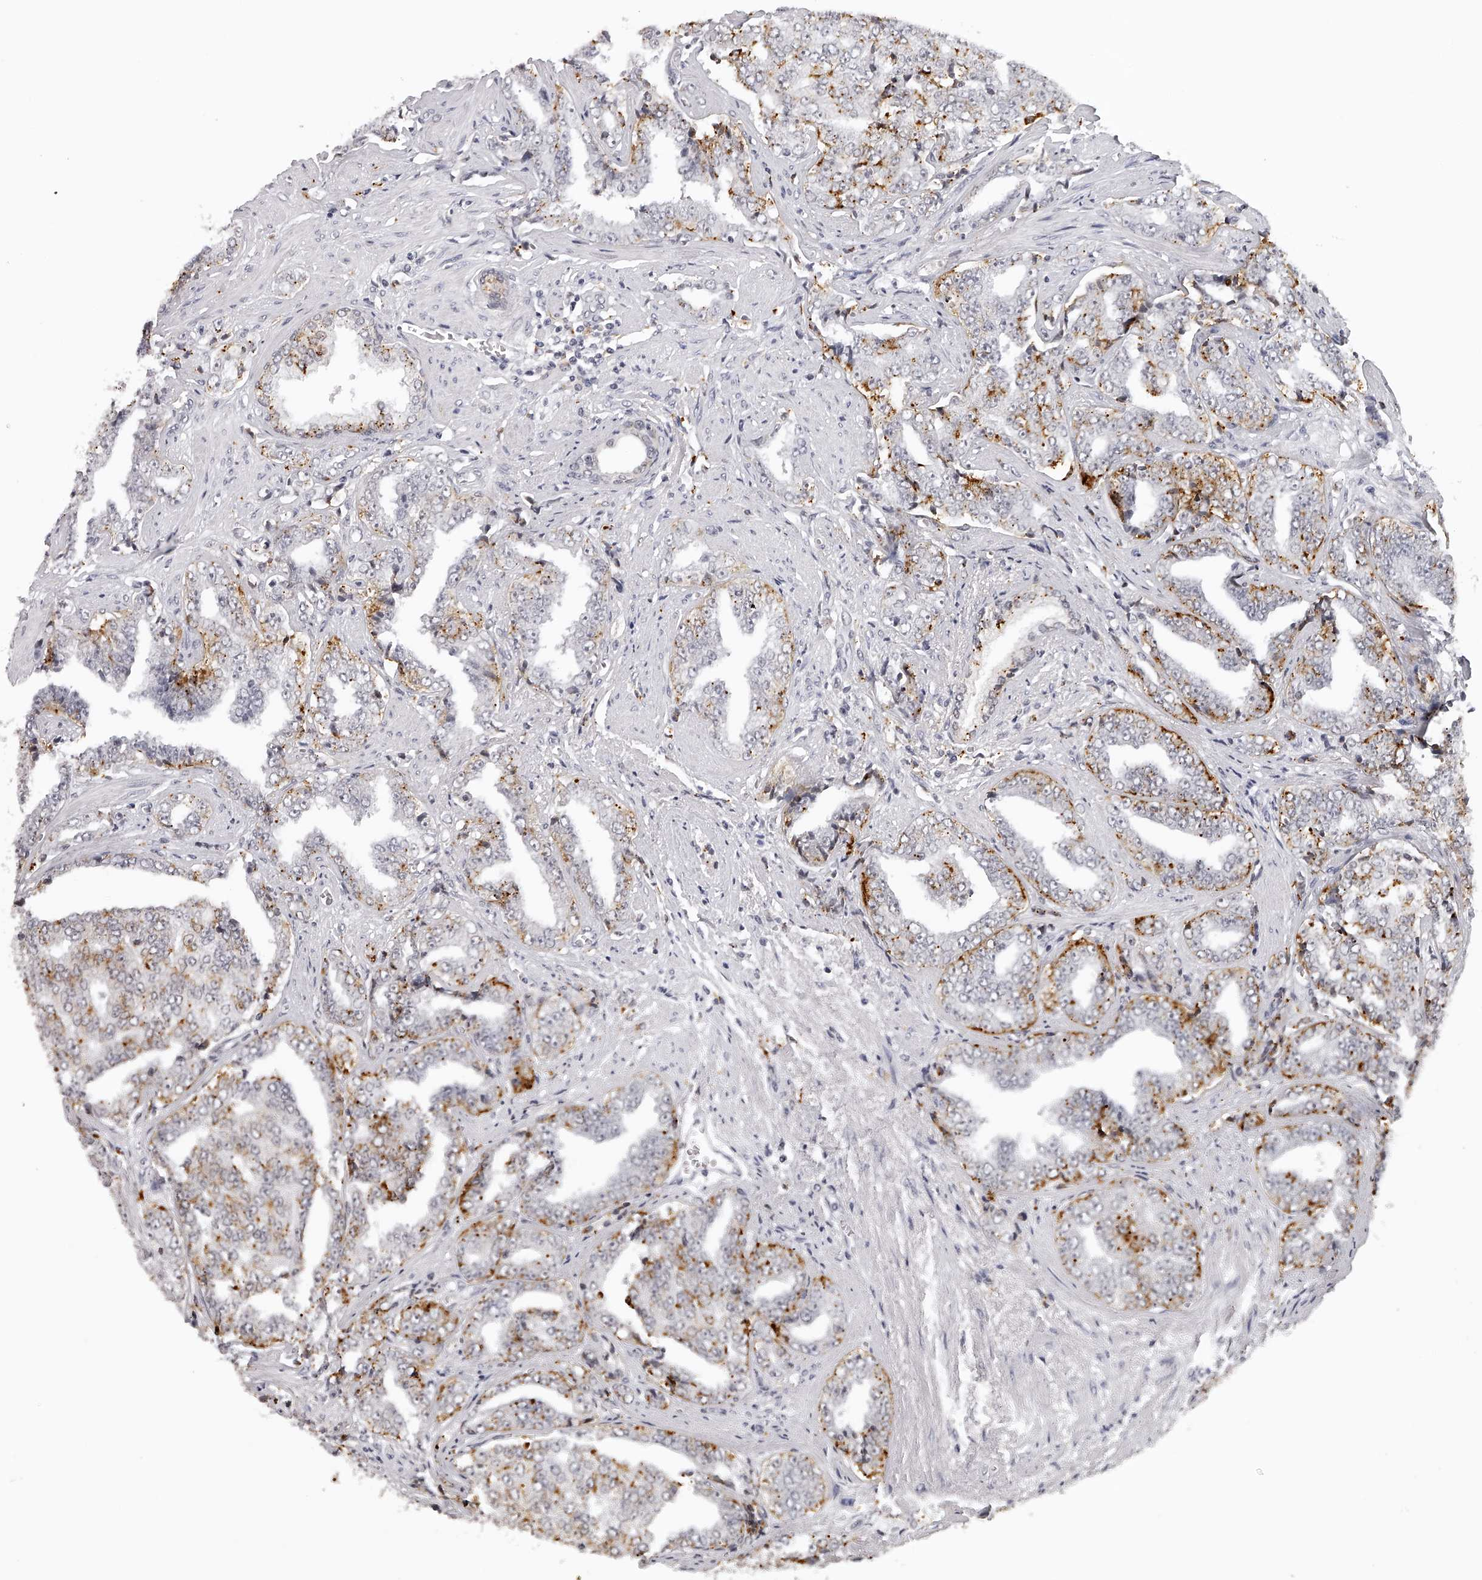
{"staining": {"intensity": "moderate", "quantity": "25%-75%", "location": "cytoplasmic/membranous"}, "tissue": "prostate cancer", "cell_type": "Tumor cells", "image_type": "cancer", "snomed": [{"axis": "morphology", "description": "Adenocarcinoma, High grade"}, {"axis": "topography", "description": "Prostate"}], "caption": "DAB (3,3'-diaminobenzidine) immunohistochemical staining of prostate cancer shows moderate cytoplasmic/membranous protein expression in about 25%-75% of tumor cells.", "gene": "RNF220", "patient": {"sex": "male", "age": 71}}